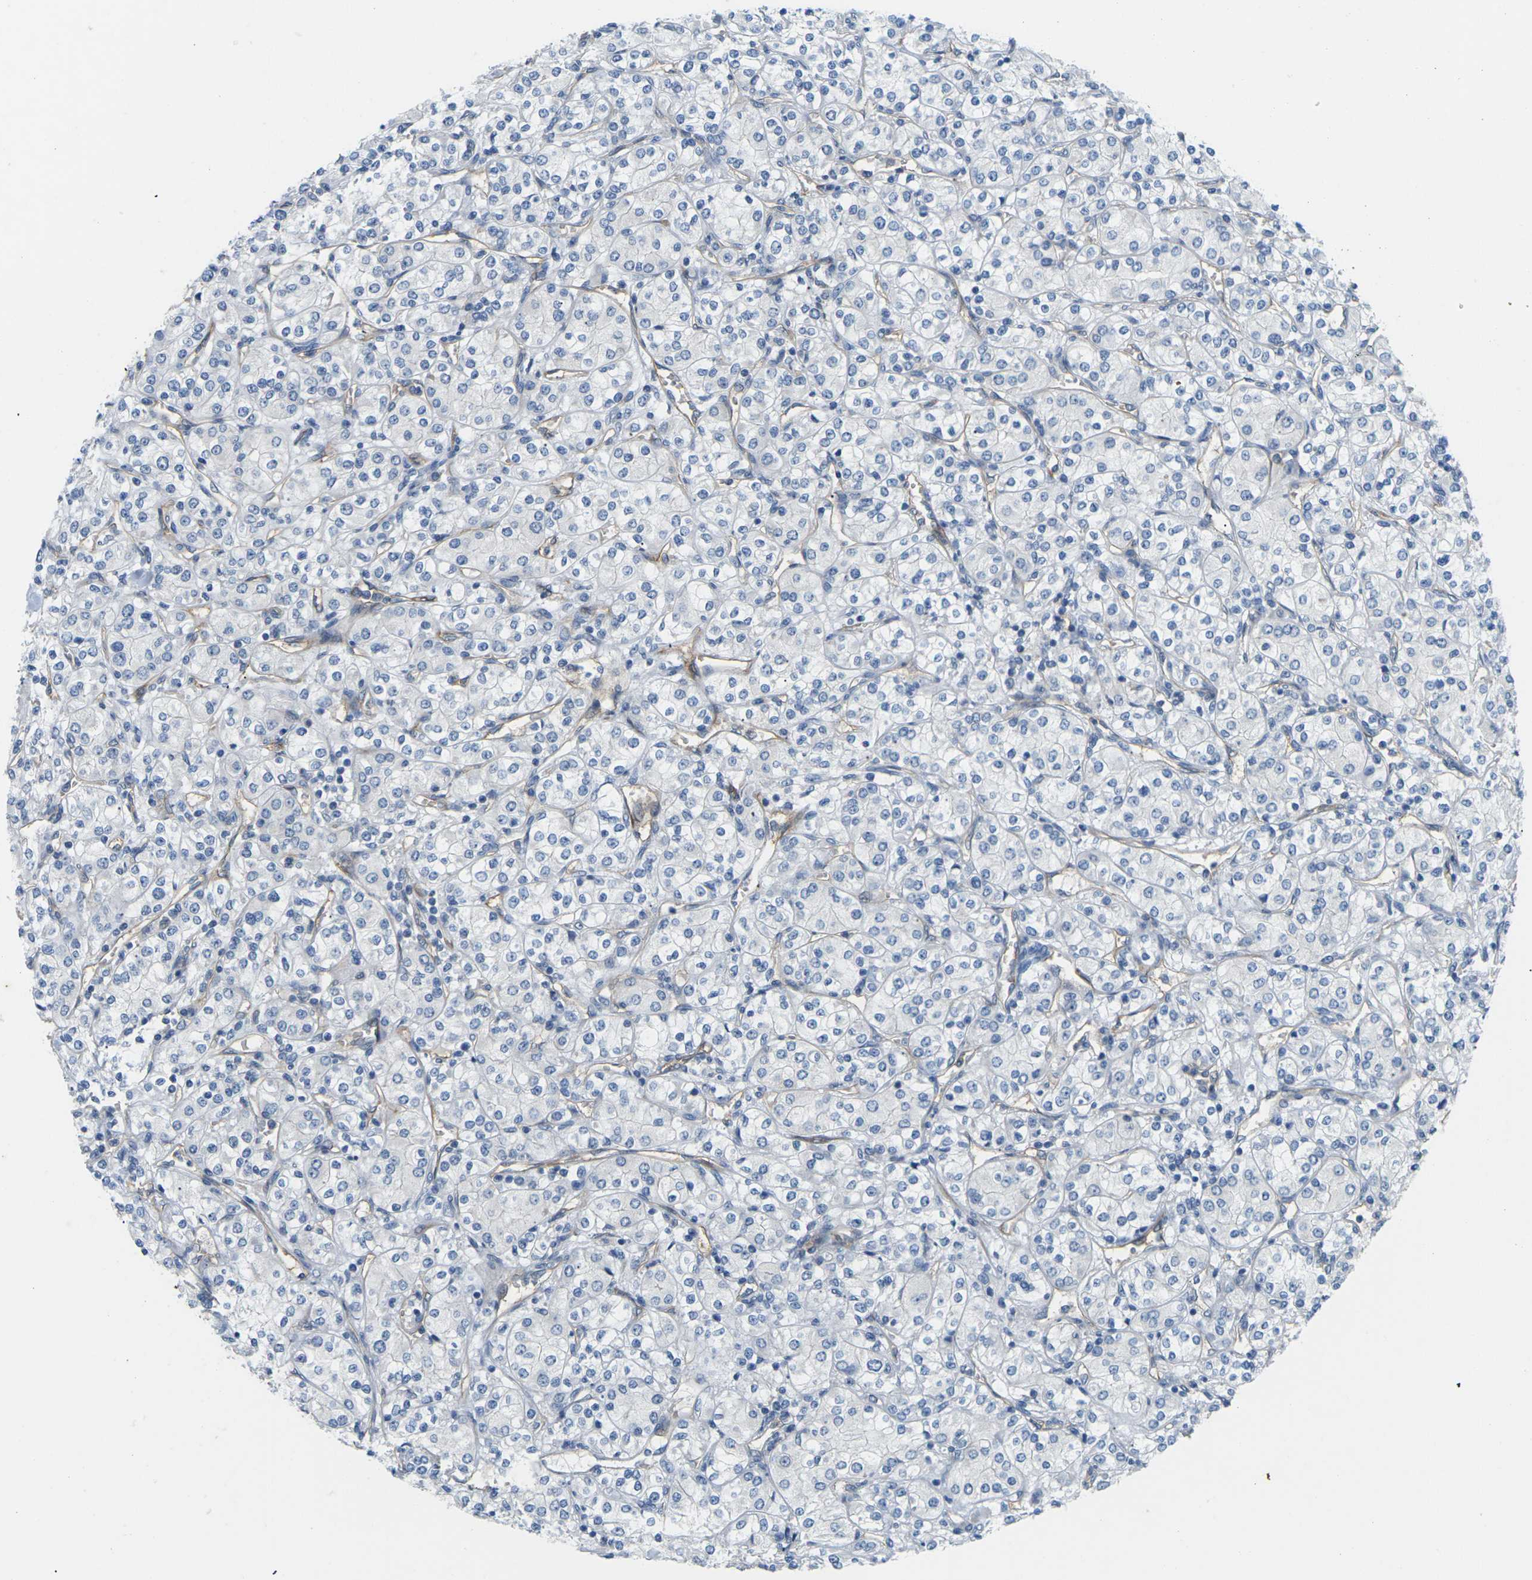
{"staining": {"intensity": "negative", "quantity": "none", "location": "none"}, "tissue": "renal cancer", "cell_type": "Tumor cells", "image_type": "cancer", "snomed": [{"axis": "morphology", "description": "Adenocarcinoma, NOS"}, {"axis": "topography", "description": "Kidney"}], "caption": "Histopathology image shows no protein positivity in tumor cells of renal cancer tissue.", "gene": "ITGA5", "patient": {"sex": "male", "age": 77}}